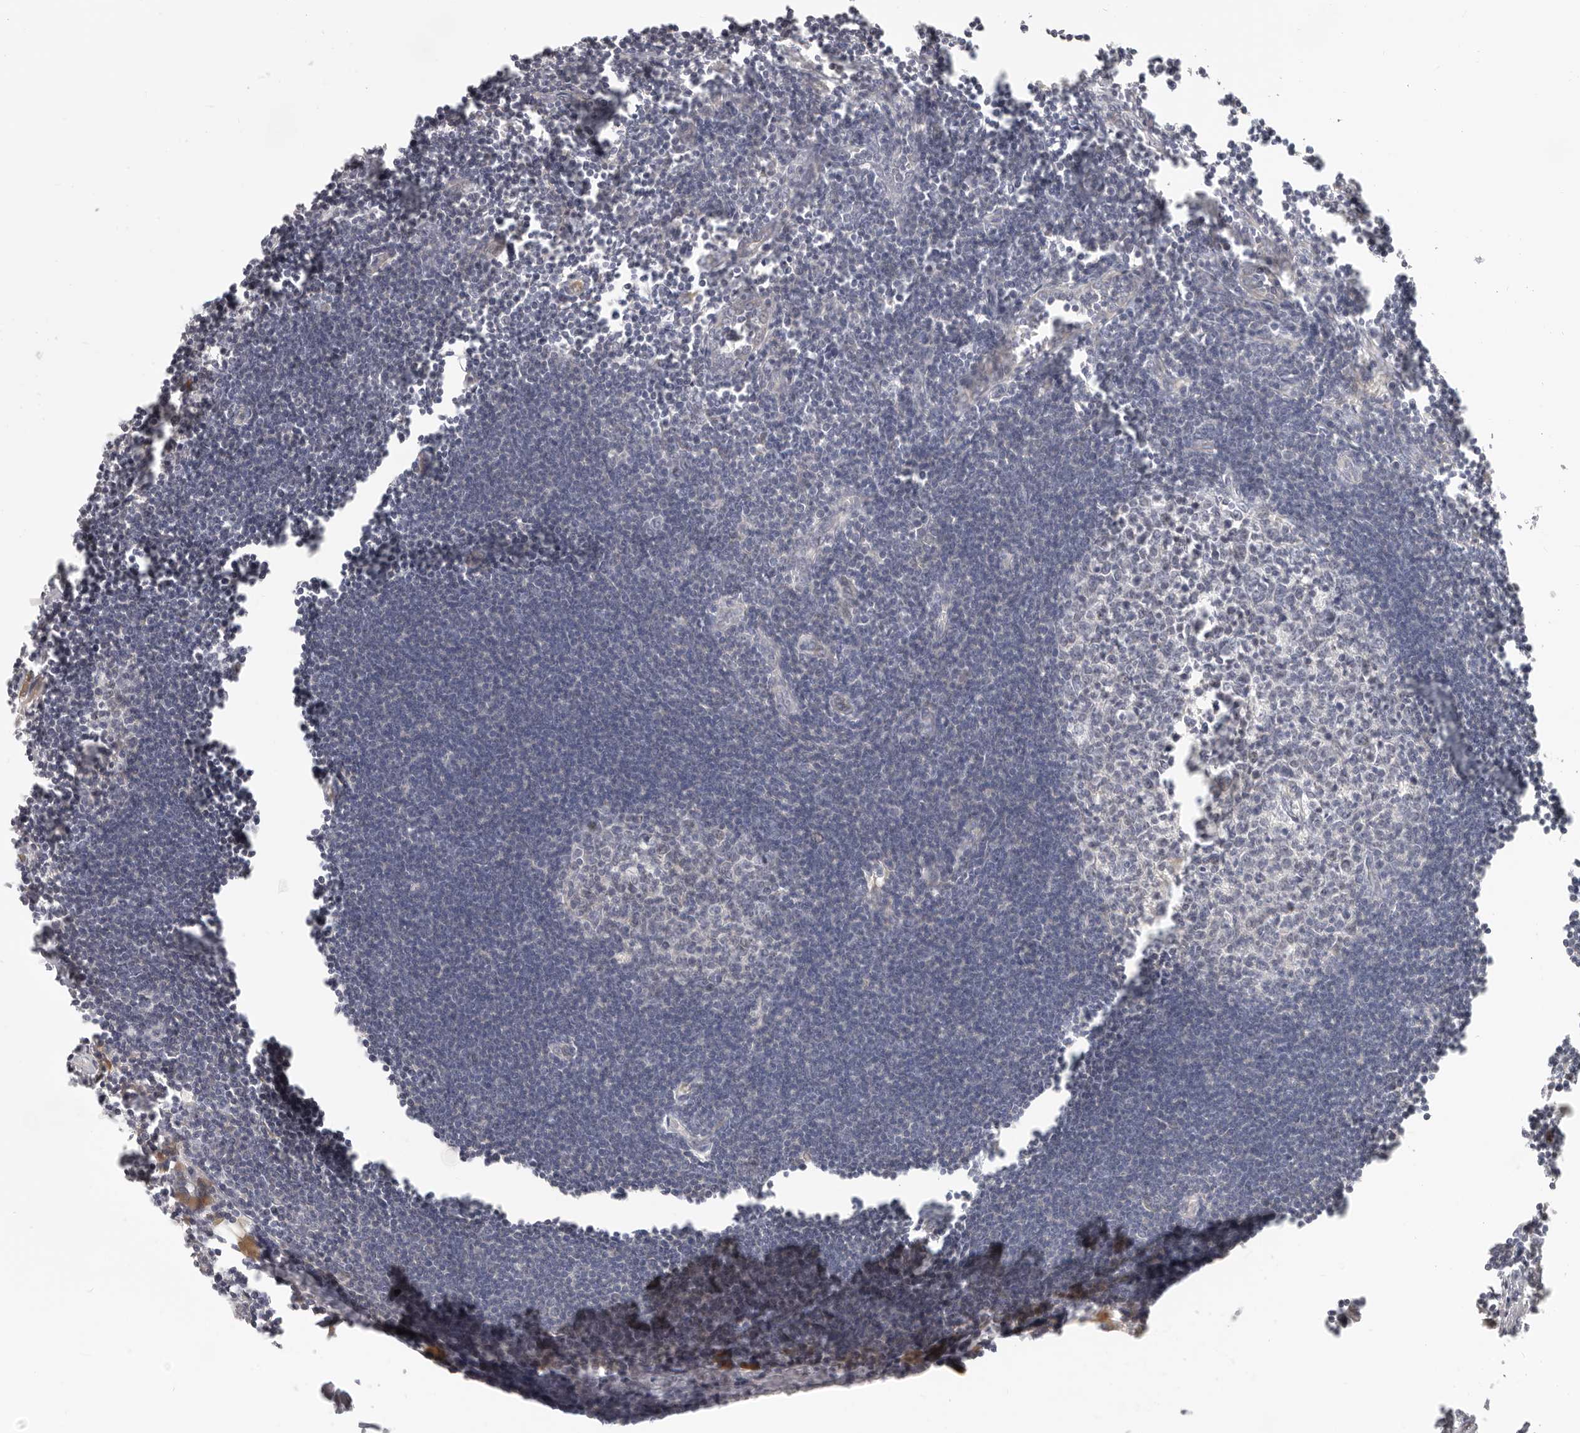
{"staining": {"intensity": "weak", "quantity": "<25%", "location": "cytoplasmic/membranous"}, "tissue": "lymph node", "cell_type": "Germinal center cells", "image_type": "normal", "snomed": [{"axis": "morphology", "description": "Normal tissue, NOS"}, {"axis": "morphology", "description": "Malignant melanoma, Metastatic site"}, {"axis": "topography", "description": "Lymph node"}], "caption": "This histopathology image is of benign lymph node stained with immunohistochemistry (IHC) to label a protein in brown with the nuclei are counter-stained blue. There is no staining in germinal center cells. (Brightfield microscopy of DAB immunohistochemistry at high magnification).", "gene": "DTNBP1", "patient": {"sex": "male", "age": 41}}